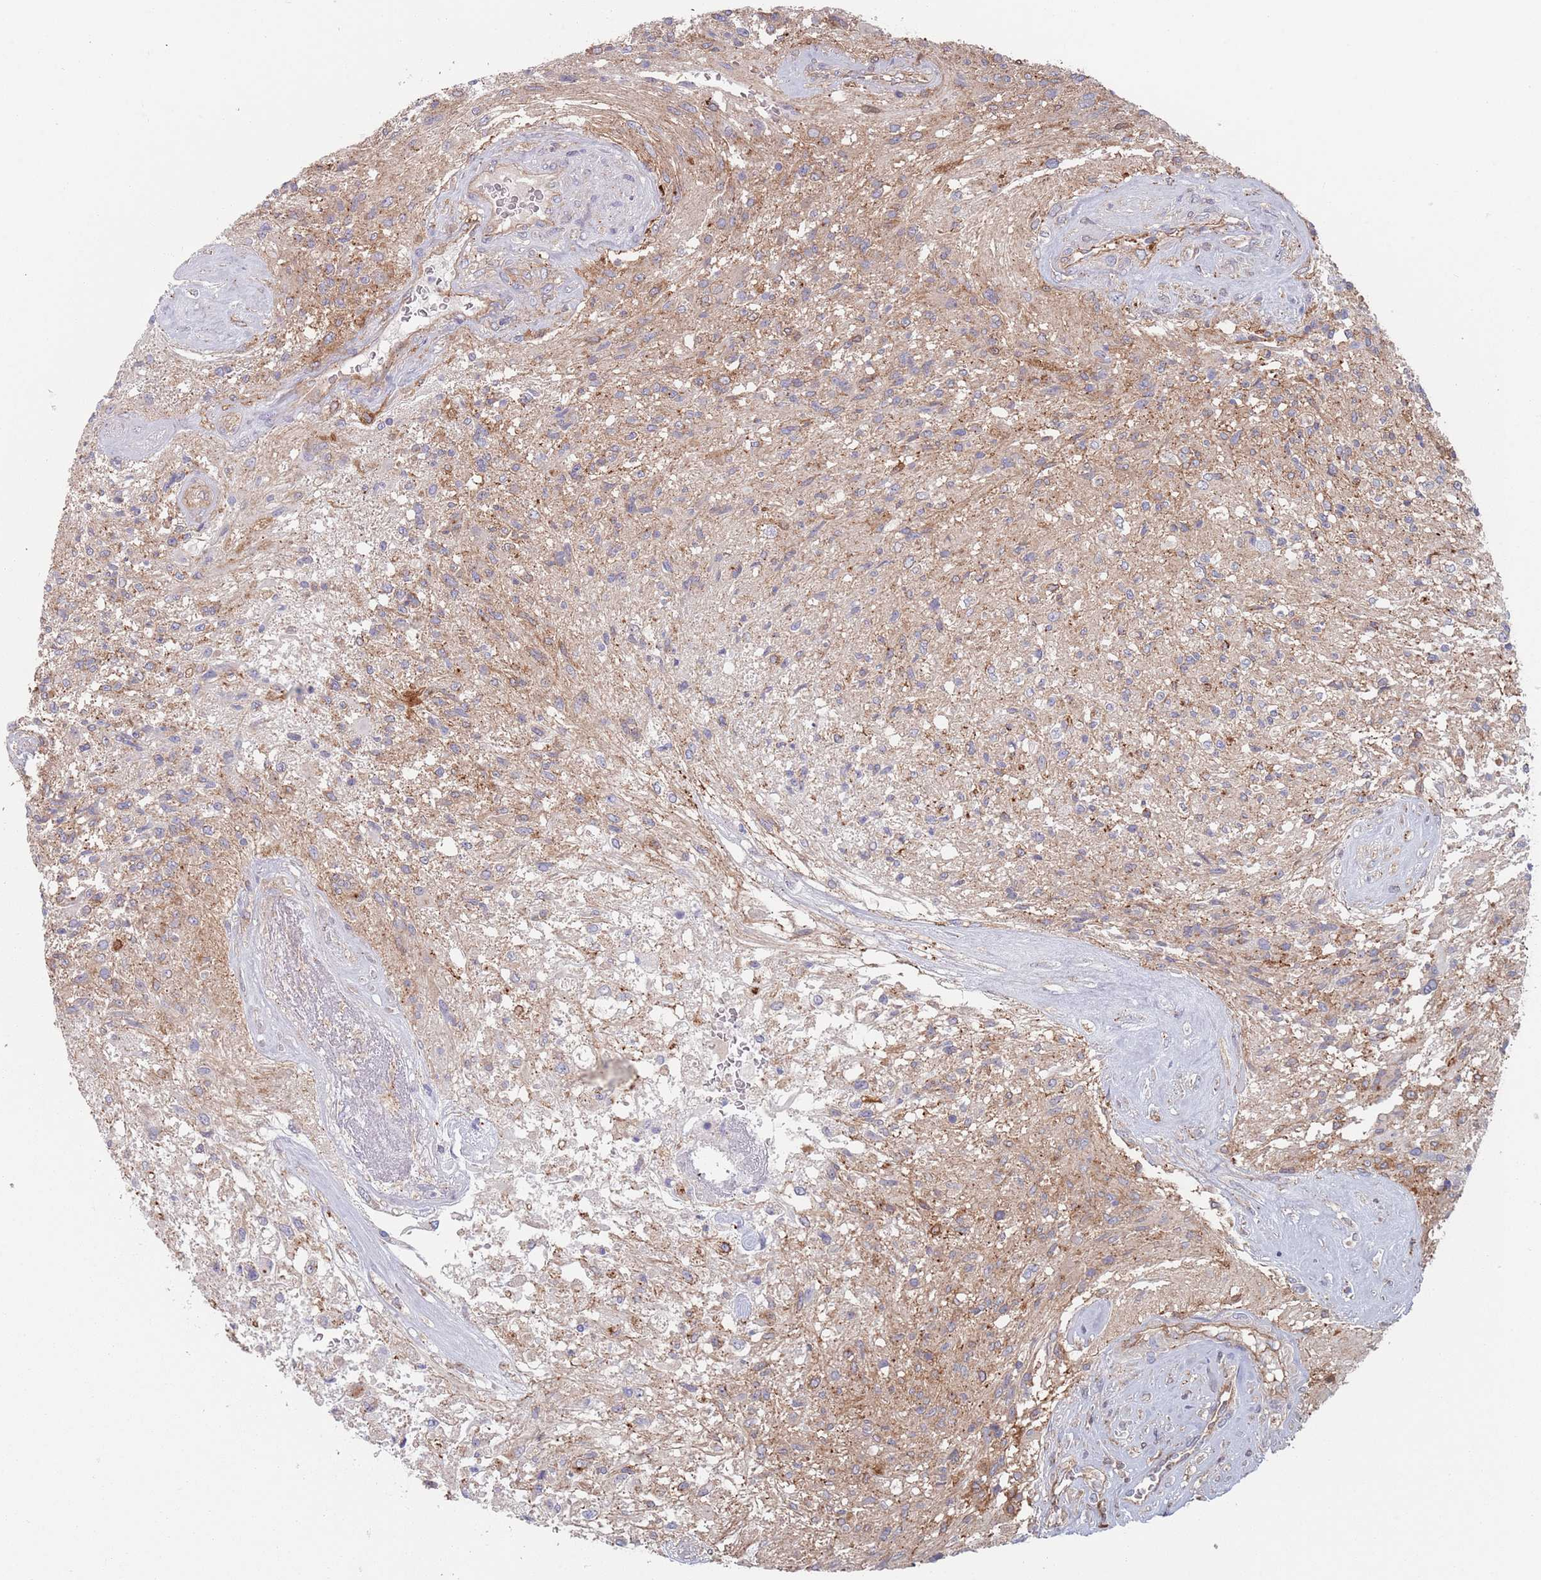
{"staining": {"intensity": "weak", "quantity": "<25%", "location": "cytoplasmic/membranous"}, "tissue": "glioma", "cell_type": "Tumor cells", "image_type": "cancer", "snomed": [{"axis": "morphology", "description": "Glioma, malignant, High grade"}, {"axis": "topography", "description": "Brain"}], "caption": "The IHC image has no significant staining in tumor cells of malignant glioma (high-grade) tissue. (Stains: DAB (3,3'-diaminobenzidine) immunohistochemistry with hematoxylin counter stain, Microscopy: brightfield microscopy at high magnification).", "gene": "APPL2", "patient": {"sex": "male", "age": 56}}